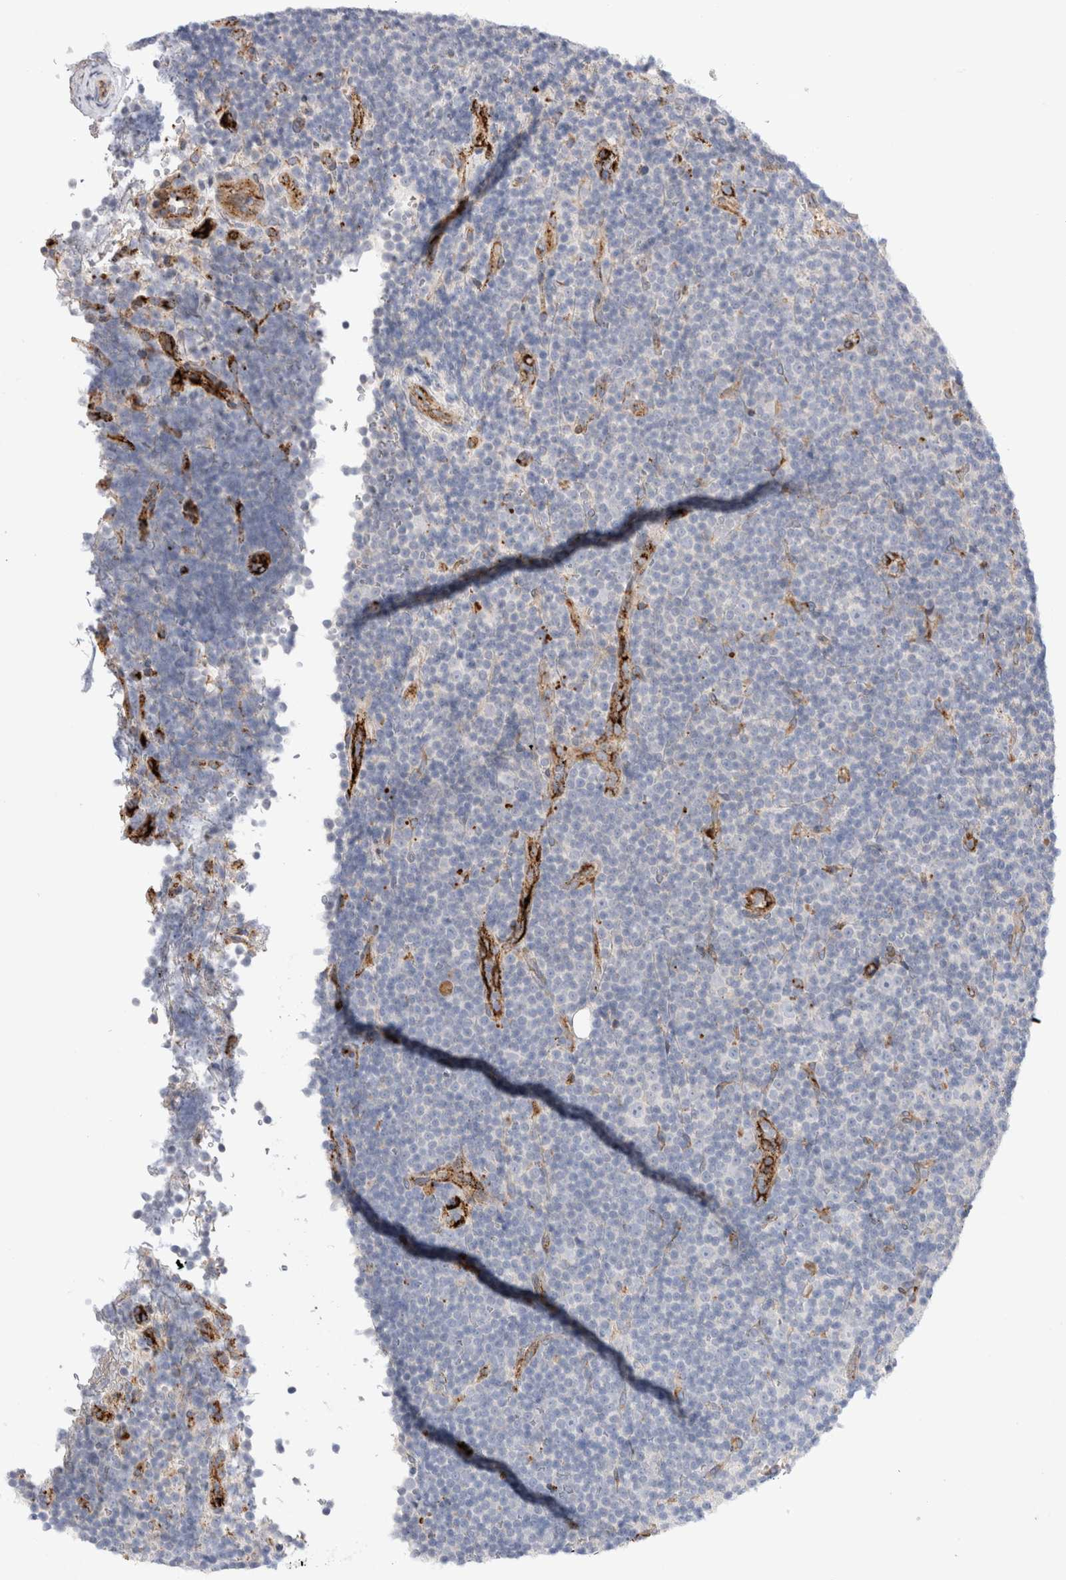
{"staining": {"intensity": "negative", "quantity": "none", "location": "none"}, "tissue": "lymphoma", "cell_type": "Tumor cells", "image_type": "cancer", "snomed": [{"axis": "morphology", "description": "Malignant lymphoma, non-Hodgkin's type, Low grade"}, {"axis": "topography", "description": "Lymph node"}], "caption": "This image is of lymphoma stained with immunohistochemistry (IHC) to label a protein in brown with the nuclei are counter-stained blue. There is no positivity in tumor cells.", "gene": "CNPY4", "patient": {"sex": "female", "age": 67}}